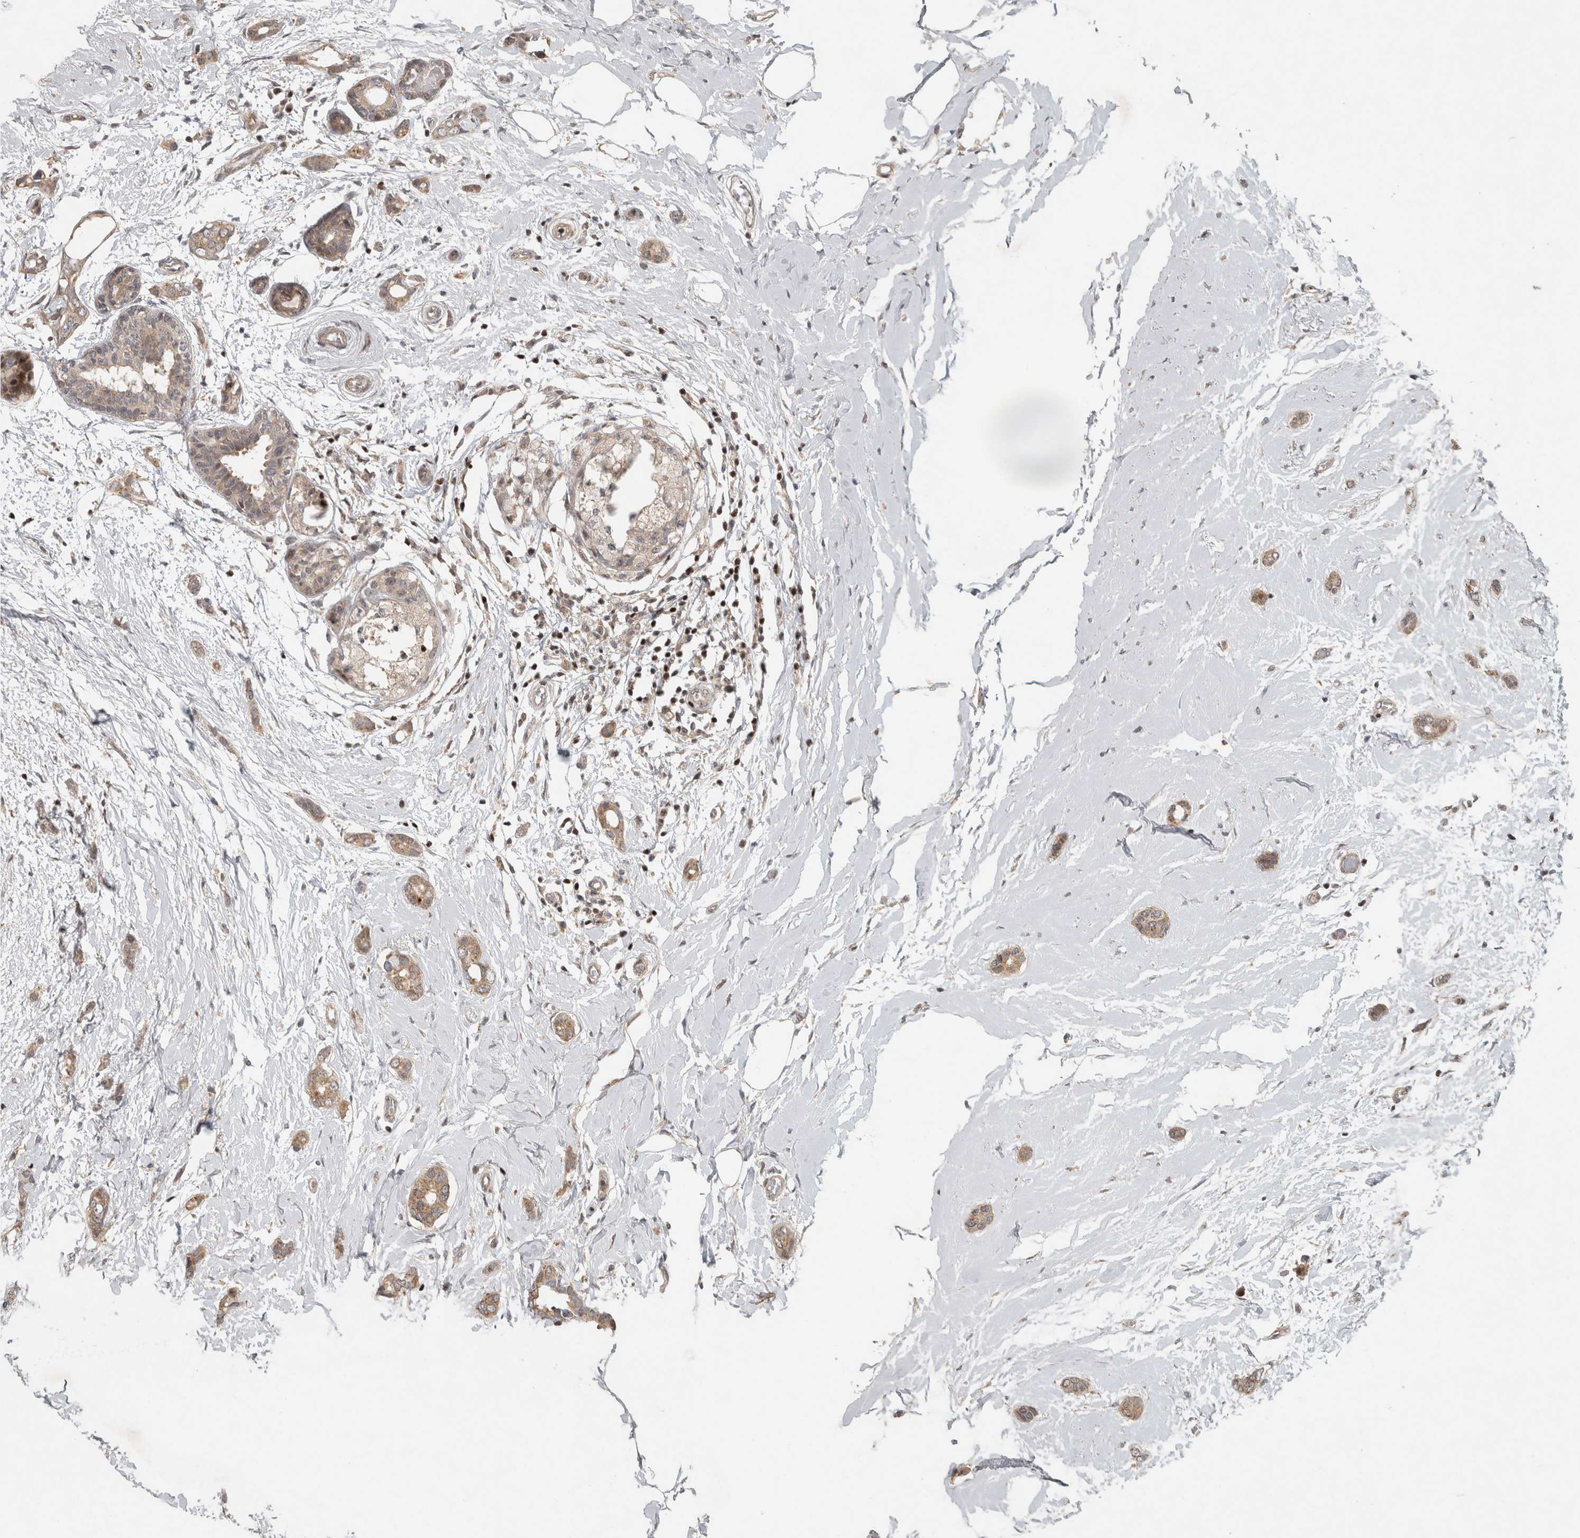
{"staining": {"intensity": "weak", "quantity": ">75%", "location": "cytoplasmic/membranous"}, "tissue": "breast cancer", "cell_type": "Tumor cells", "image_type": "cancer", "snomed": [{"axis": "morphology", "description": "Duct carcinoma"}, {"axis": "topography", "description": "Breast"}], "caption": "Breast cancer (invasive ductal carcinoma) was stained to show a protein in brown. There is low levels of weak cytoplasmic/membranous staining in about >75% of tumor cells. (Brightfield microscopy of DAB IHC at high magnification).", "gene": "KDM8", "patient": {"sex": "female", "age": 55}}